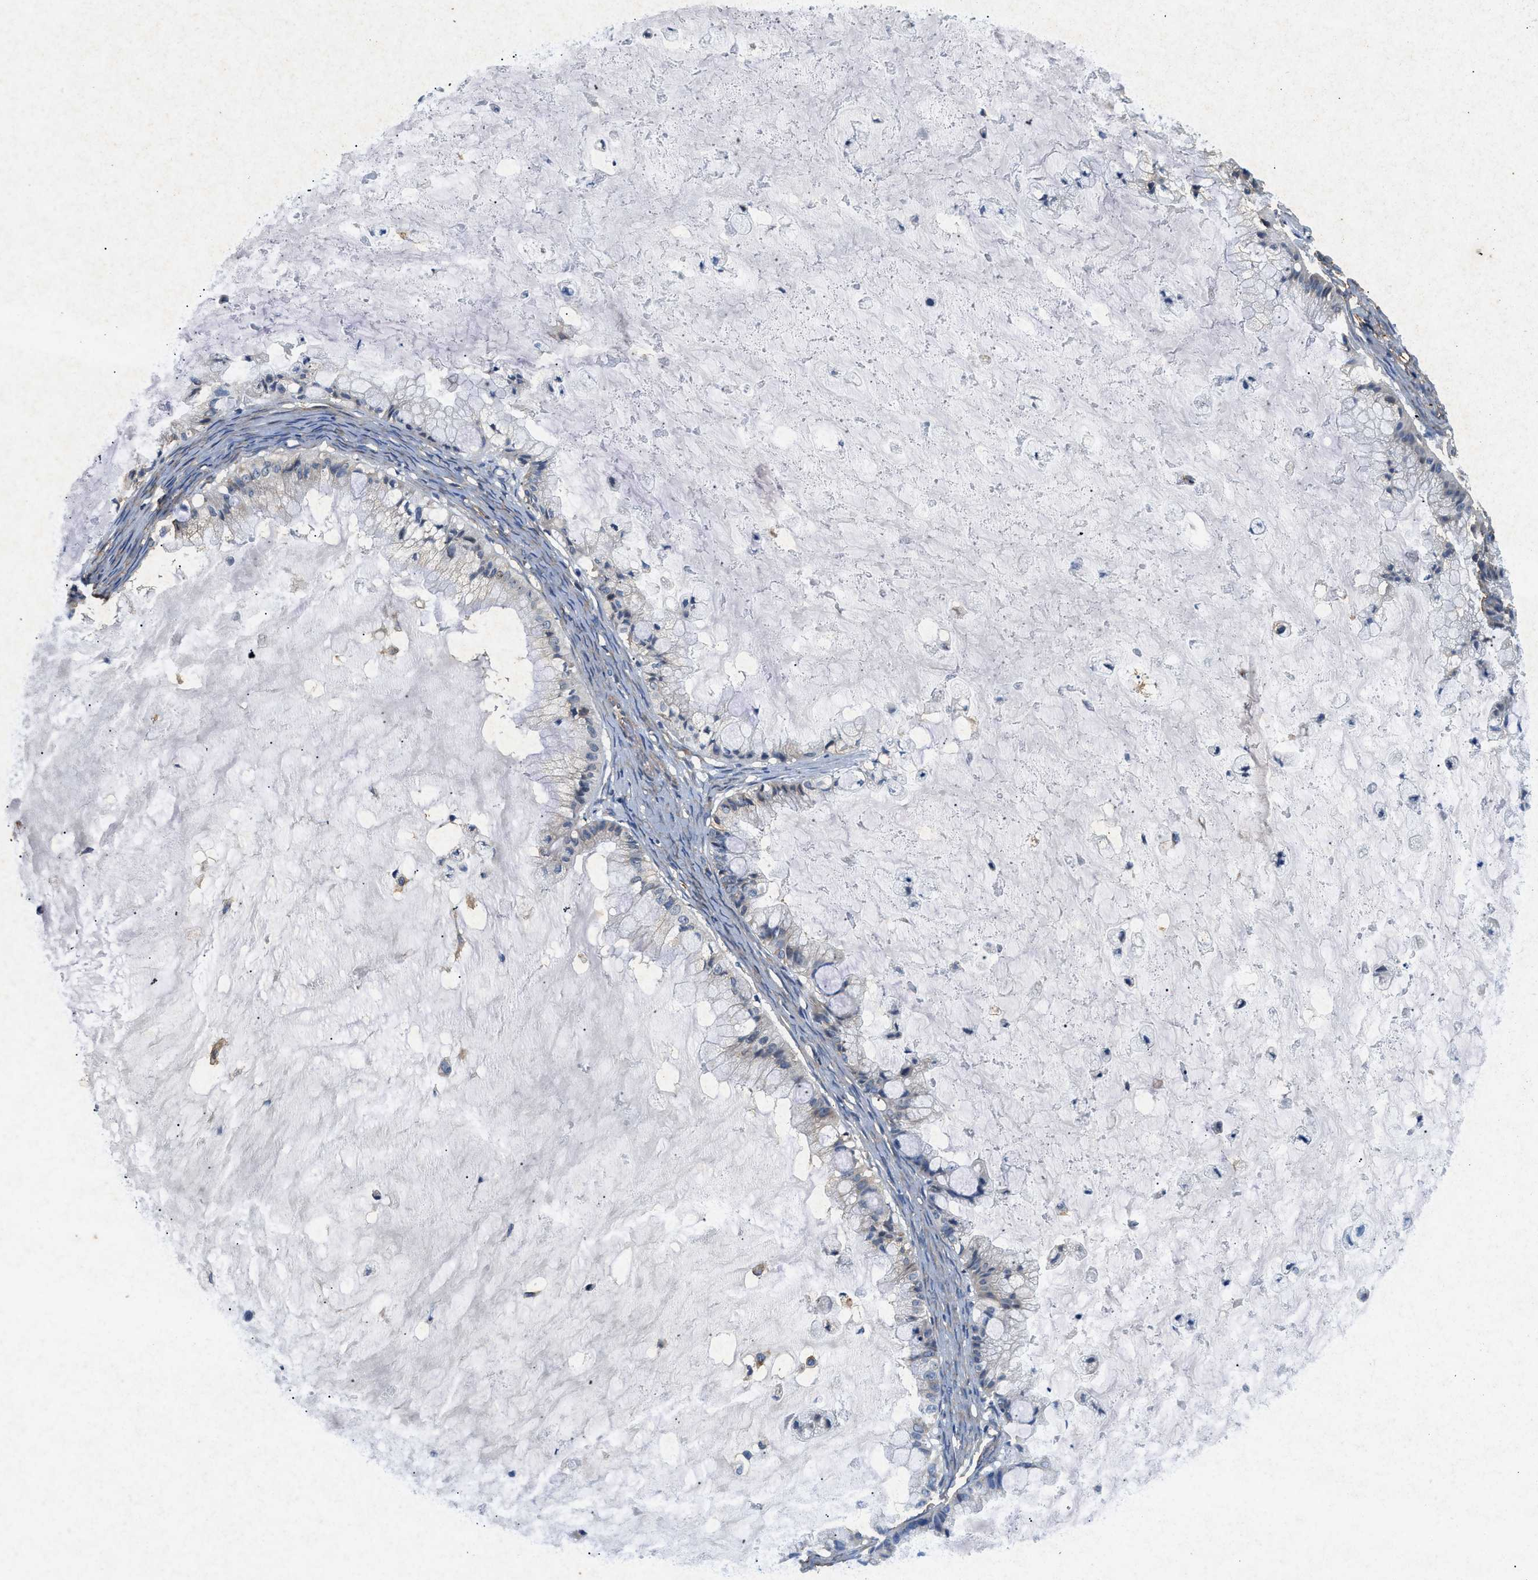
{"staining": {"intensity": "negative", "quantity": "none", "location": "none"}, "tissue": "ovarian cancer", "cell_type": "Tumor cells", "image_type": "cancer", "snomed": [{"axis": "morphology", "description": "Cystadenocarcinoma, mucinous, NOS"}, {"axis": "topography", "description": "Ovary"}], "caption": "An immunohistochemistry micrograph of mucinous cystadenocarcinoma (ovarian) is shown. There is no staining in tumor cells of mucinous cystadenocarcinoma (ovarian).", "gene": "CDK15", "patient": {"sex": "female", "age": 57}}